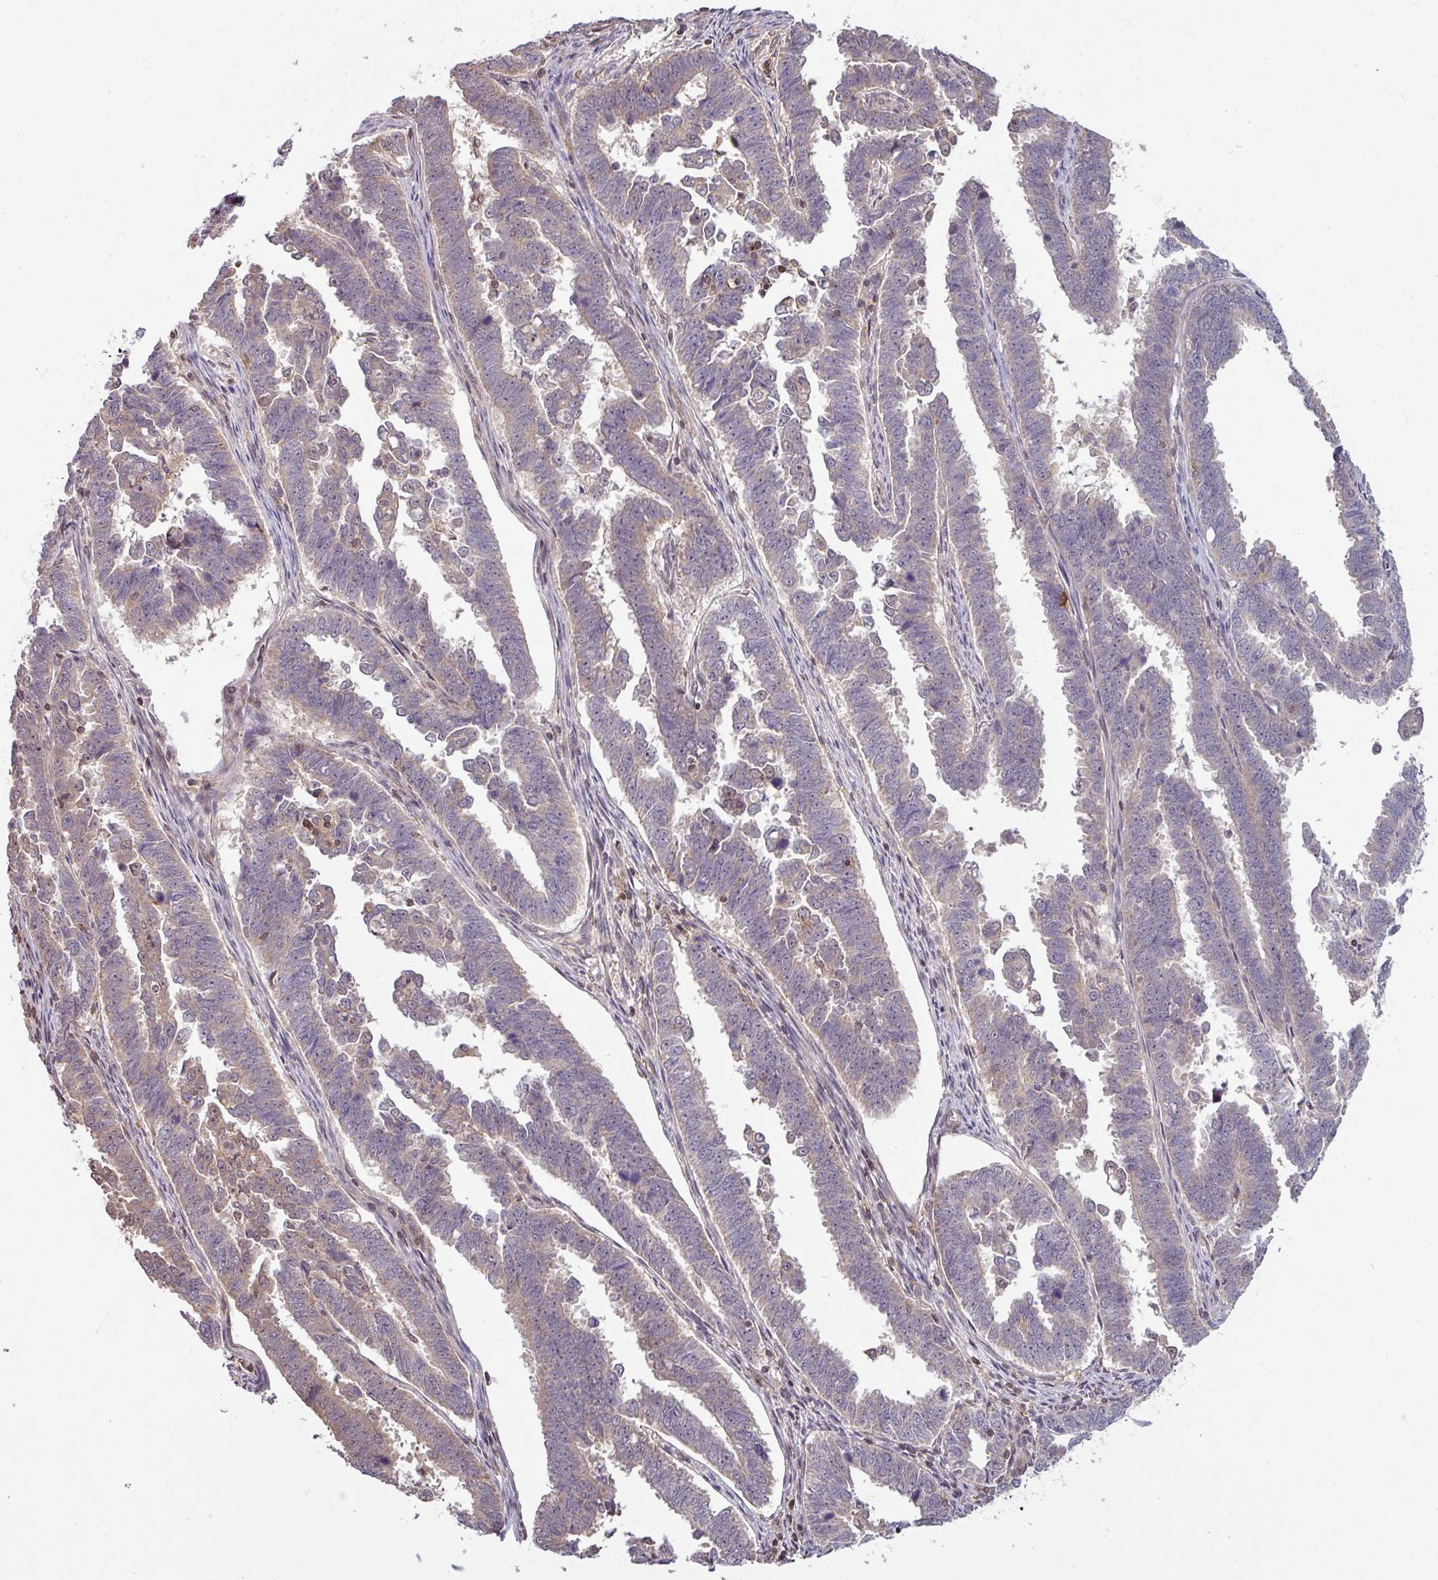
{"staining": {"intensity": "weak", "quantity": "25%-75%", "location": "cytoplasmic/membranous"}, "tissue": "endometrial cancer", "cell_type": "Tumor cells", "image_type": "cancer", "snomed": [{"axis": "morphology", "description": "Adenocarcinoma, NOS"}, {"axis": "topography", "description": "Endometrium"}], "caption": "Endometrial cancer stained with a brown dye exhibits weak cytoplasmic/membranous positive expression in approximately 25%-75% of tumor cells.", "gene": "TUSC3", "patient": {"sex": "female", "age": 75}}